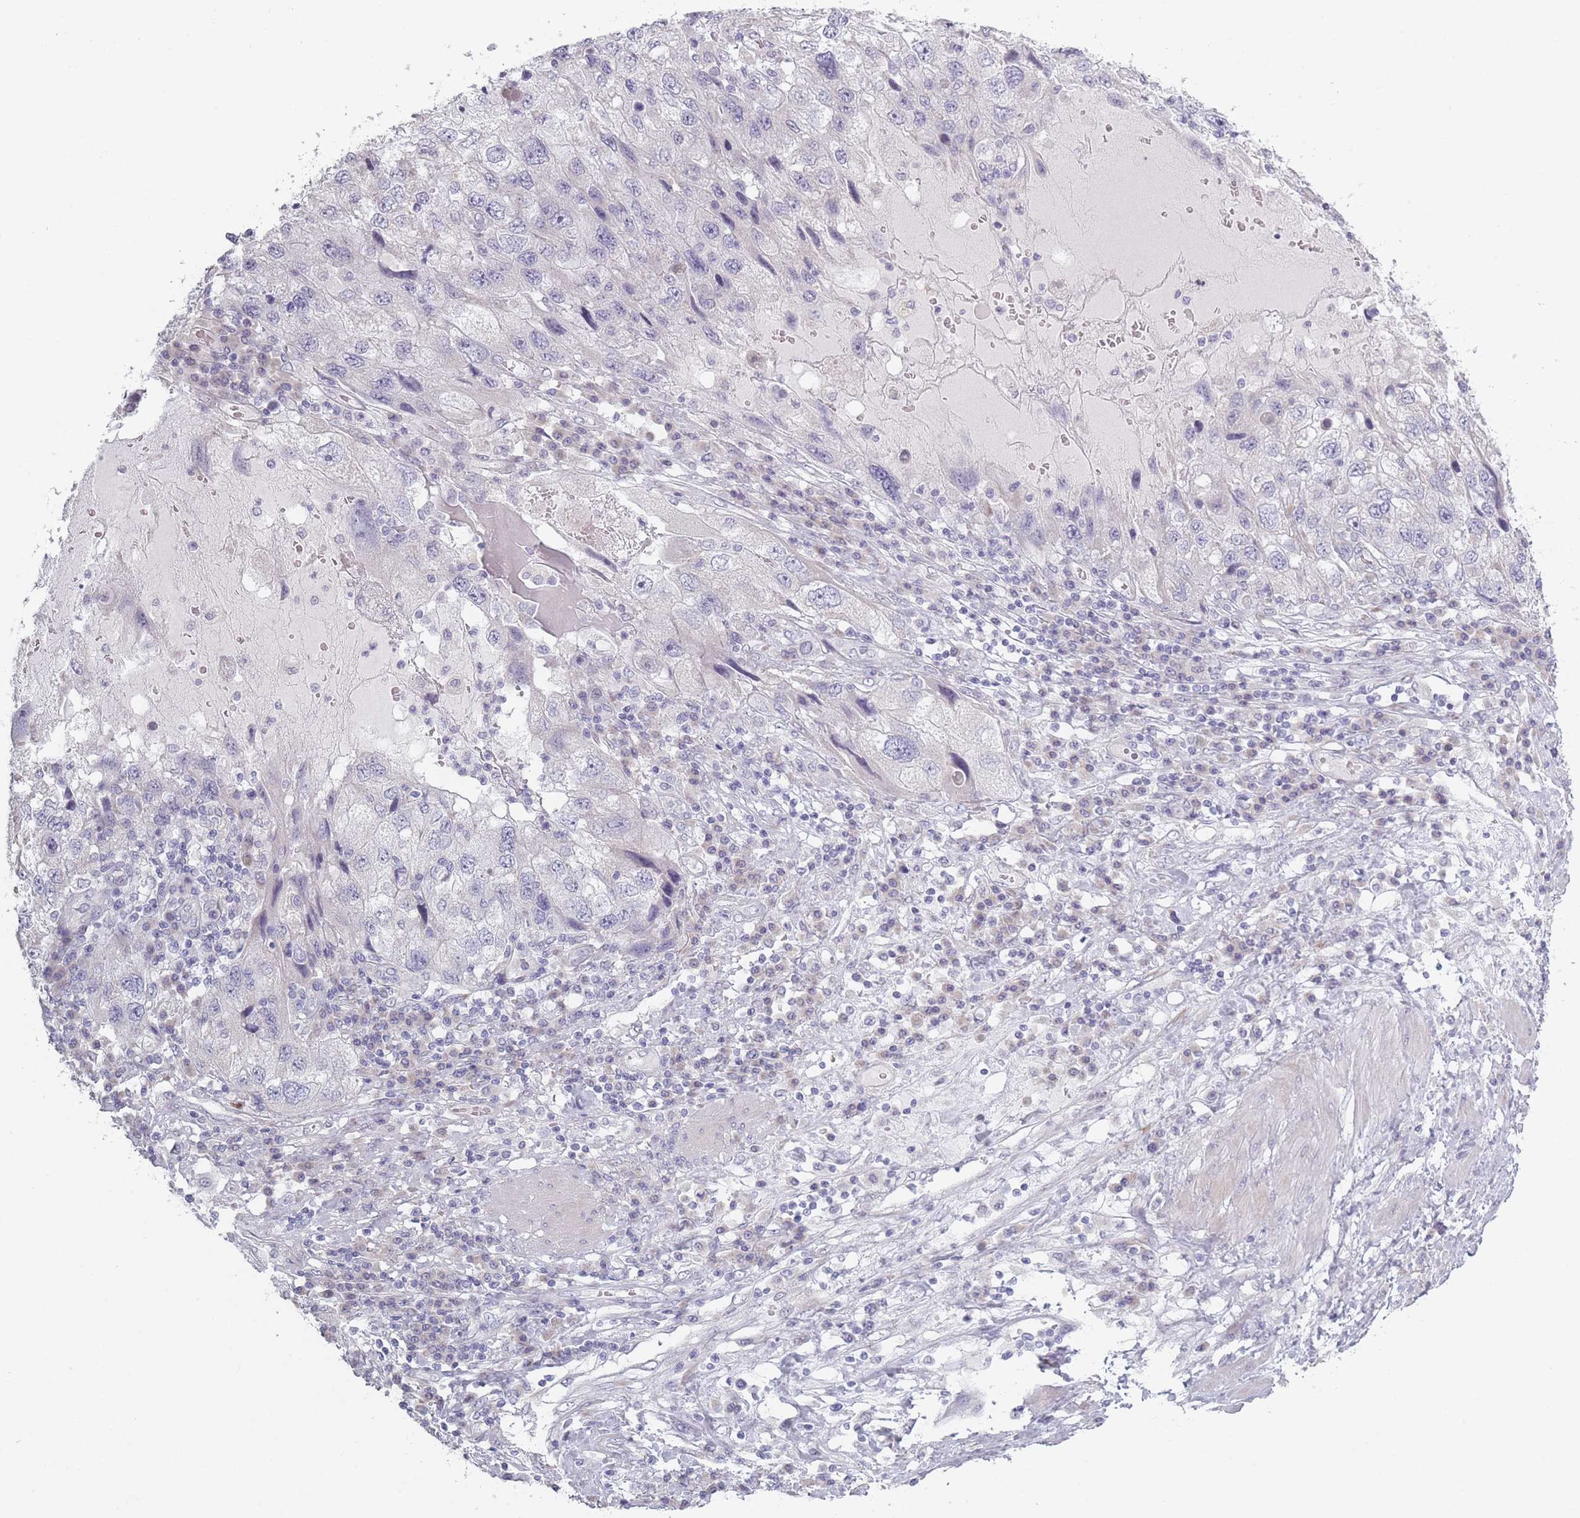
{"staining": {"intensity": "negative", "quantity": "none", "location": "none"}, "tissue": "endometrial cancer", "cell_type": "Tumor cells", "image_type": "cancer", "snomed": [{"axis": "morphology", "description": "Adenocarcinoma, NOS"}, {"axis": "topography", "description": "Endometrium"}], "caption": "The micrograph reveals no significant positivity in tumor cells of endometrial adenocarcinoma.", "gene": "RASL10B", "patient": {"sex": "female", "age": 49}}